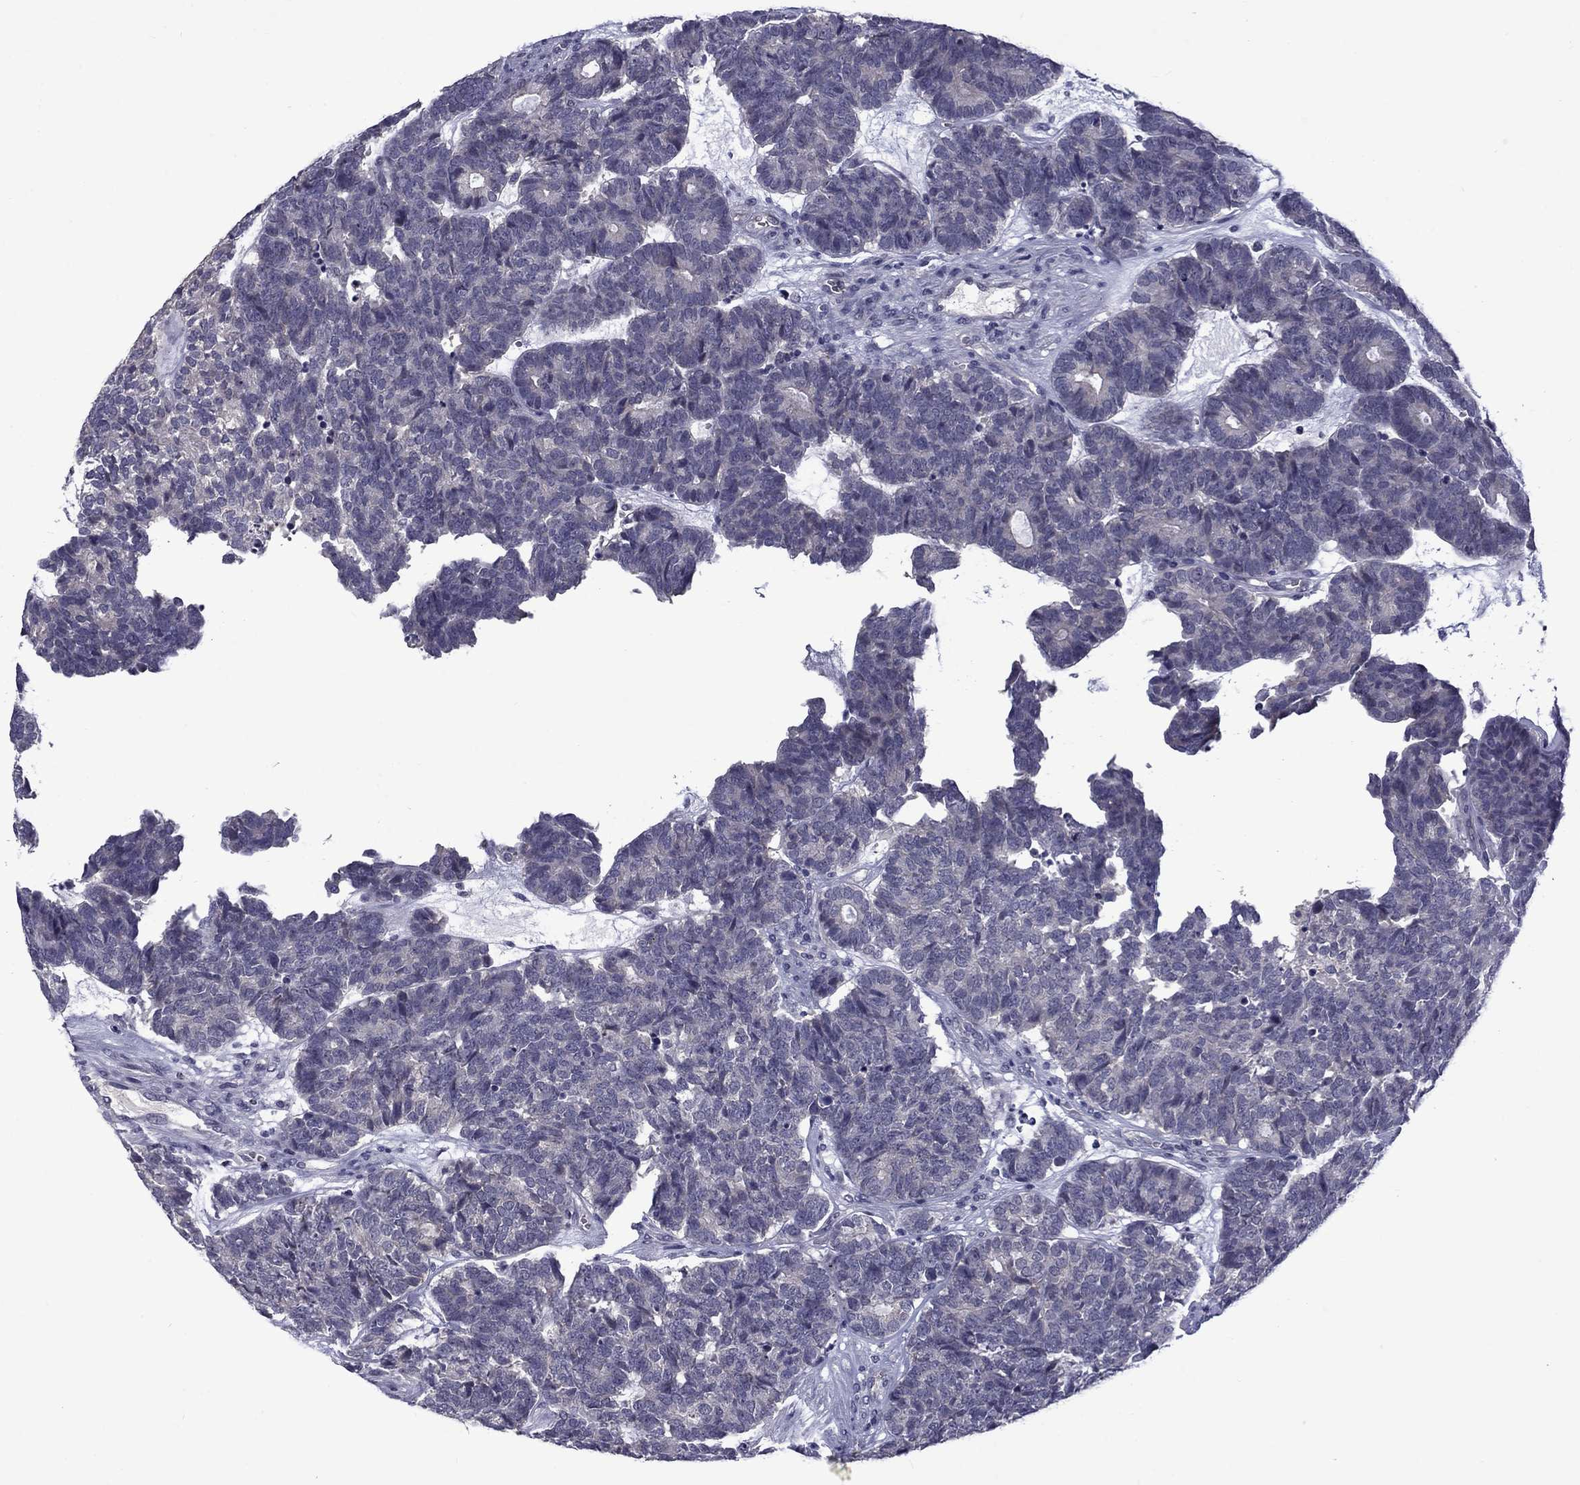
{"staining": {"intensity": "negative", "quantity": "none", "location": "none"}, "tissue": "head and neck cancer", "cell_type": "Tumor cells", "image_type": "cancer", "snomed": [{"axis": "morphology", "description": "Adenocarcinoma, NOS"}, {"axis": "topography", "description": "Head-Neck"}], "caption": "IHC of human head and neck cancer (adenocarcinoma) demonstrates no expression in tumor cells.", "gene": "SNTA1", "patient": {"sex": "female", "age": 81}}